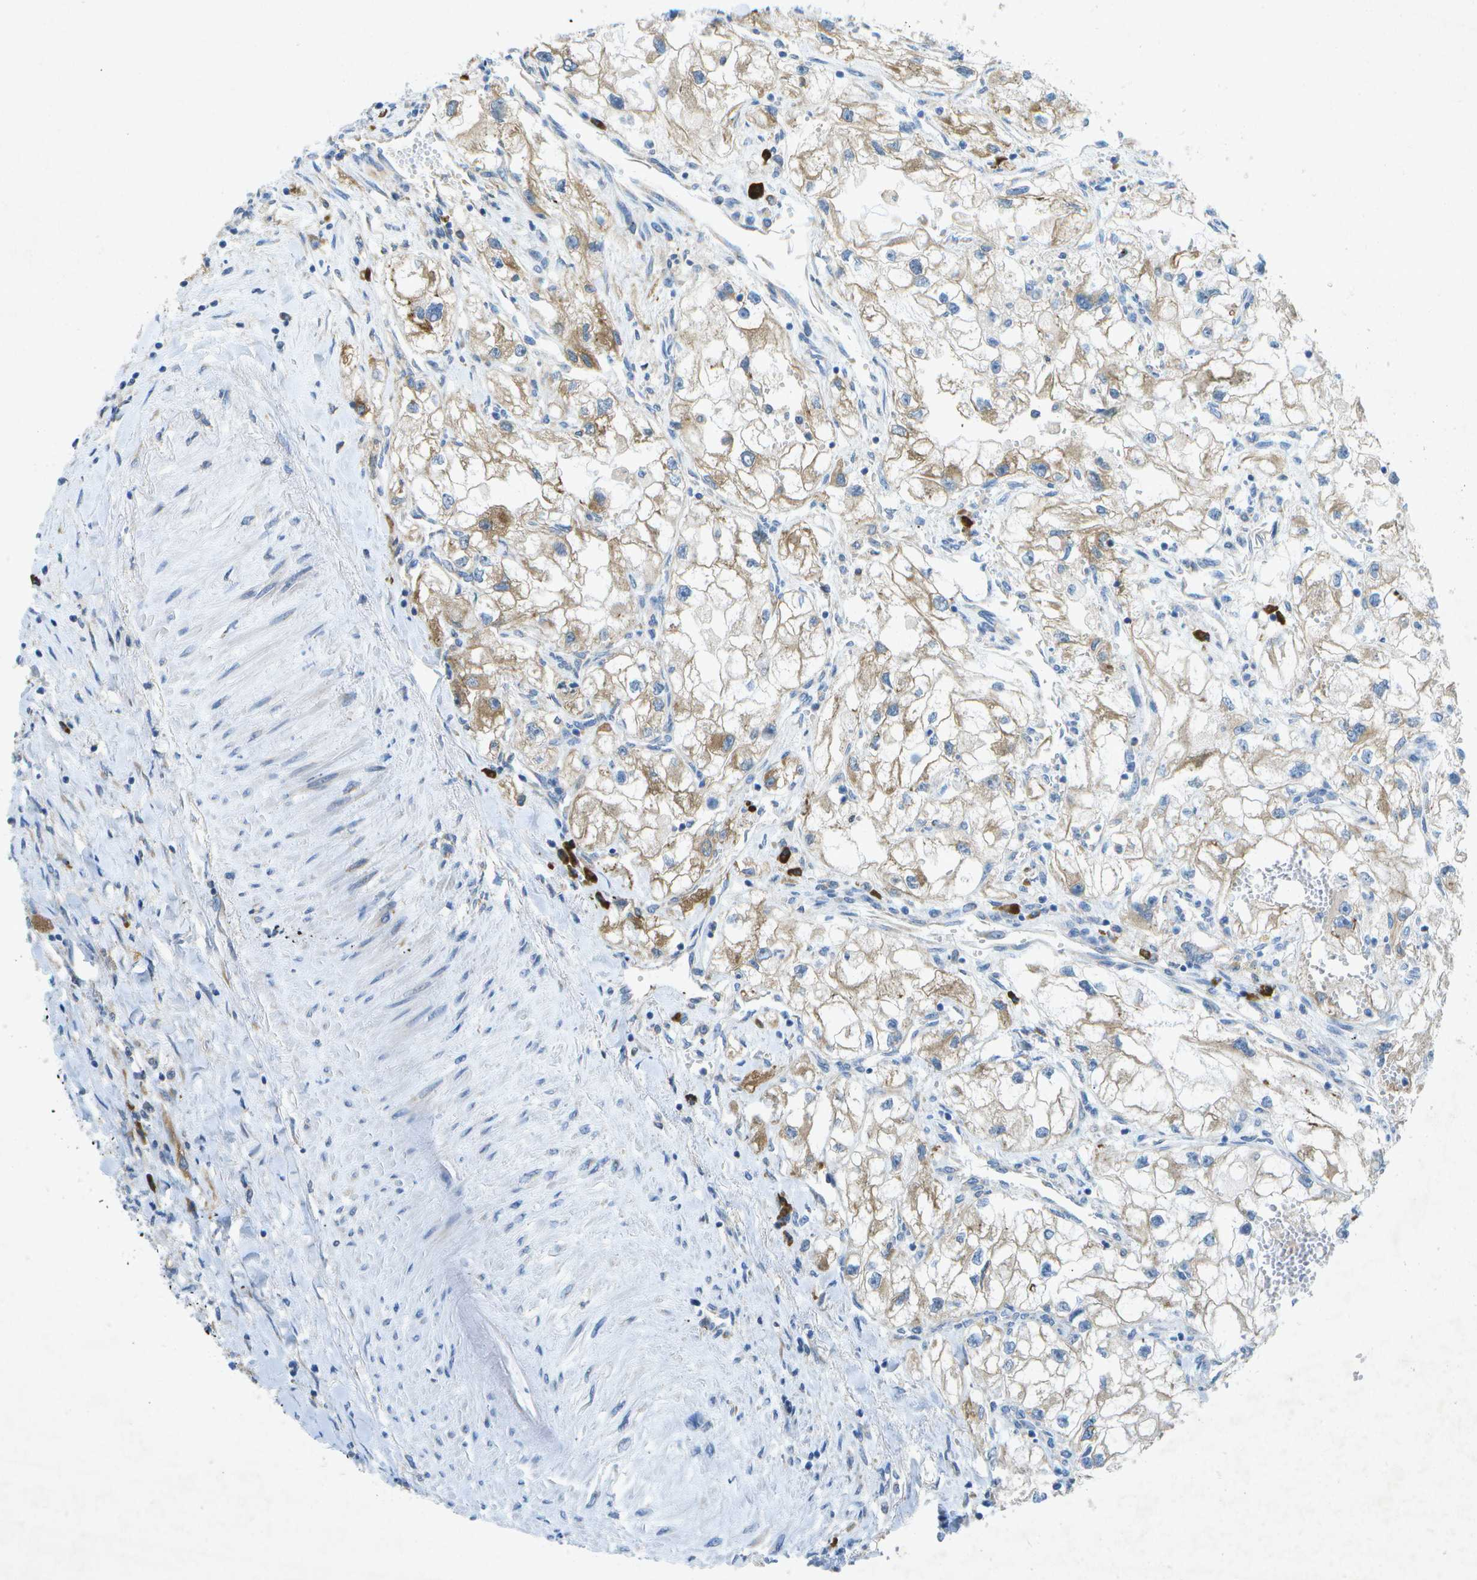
{"staining": {"intensity": "weak", "quantity": "<25%", "location": "cytoplasmic/membranous"}, "tissue": "renal cancer", "cell_type": "Tumor cells", "image_type": "cancer", "snomed": [{"axis": "morphology", "description": "Adenocarcinoma, NOS"}, {"axis": "topography", "description": "Kidney"}], "caption": "A high-resolution histopathology image shows immunohistochemistry (IHC) staining of renal adenocarcinoma, which reveals no significant positivity in tumor cells.", "gene": "WNK2", "patient": {"sex": "female", "age": 70}}